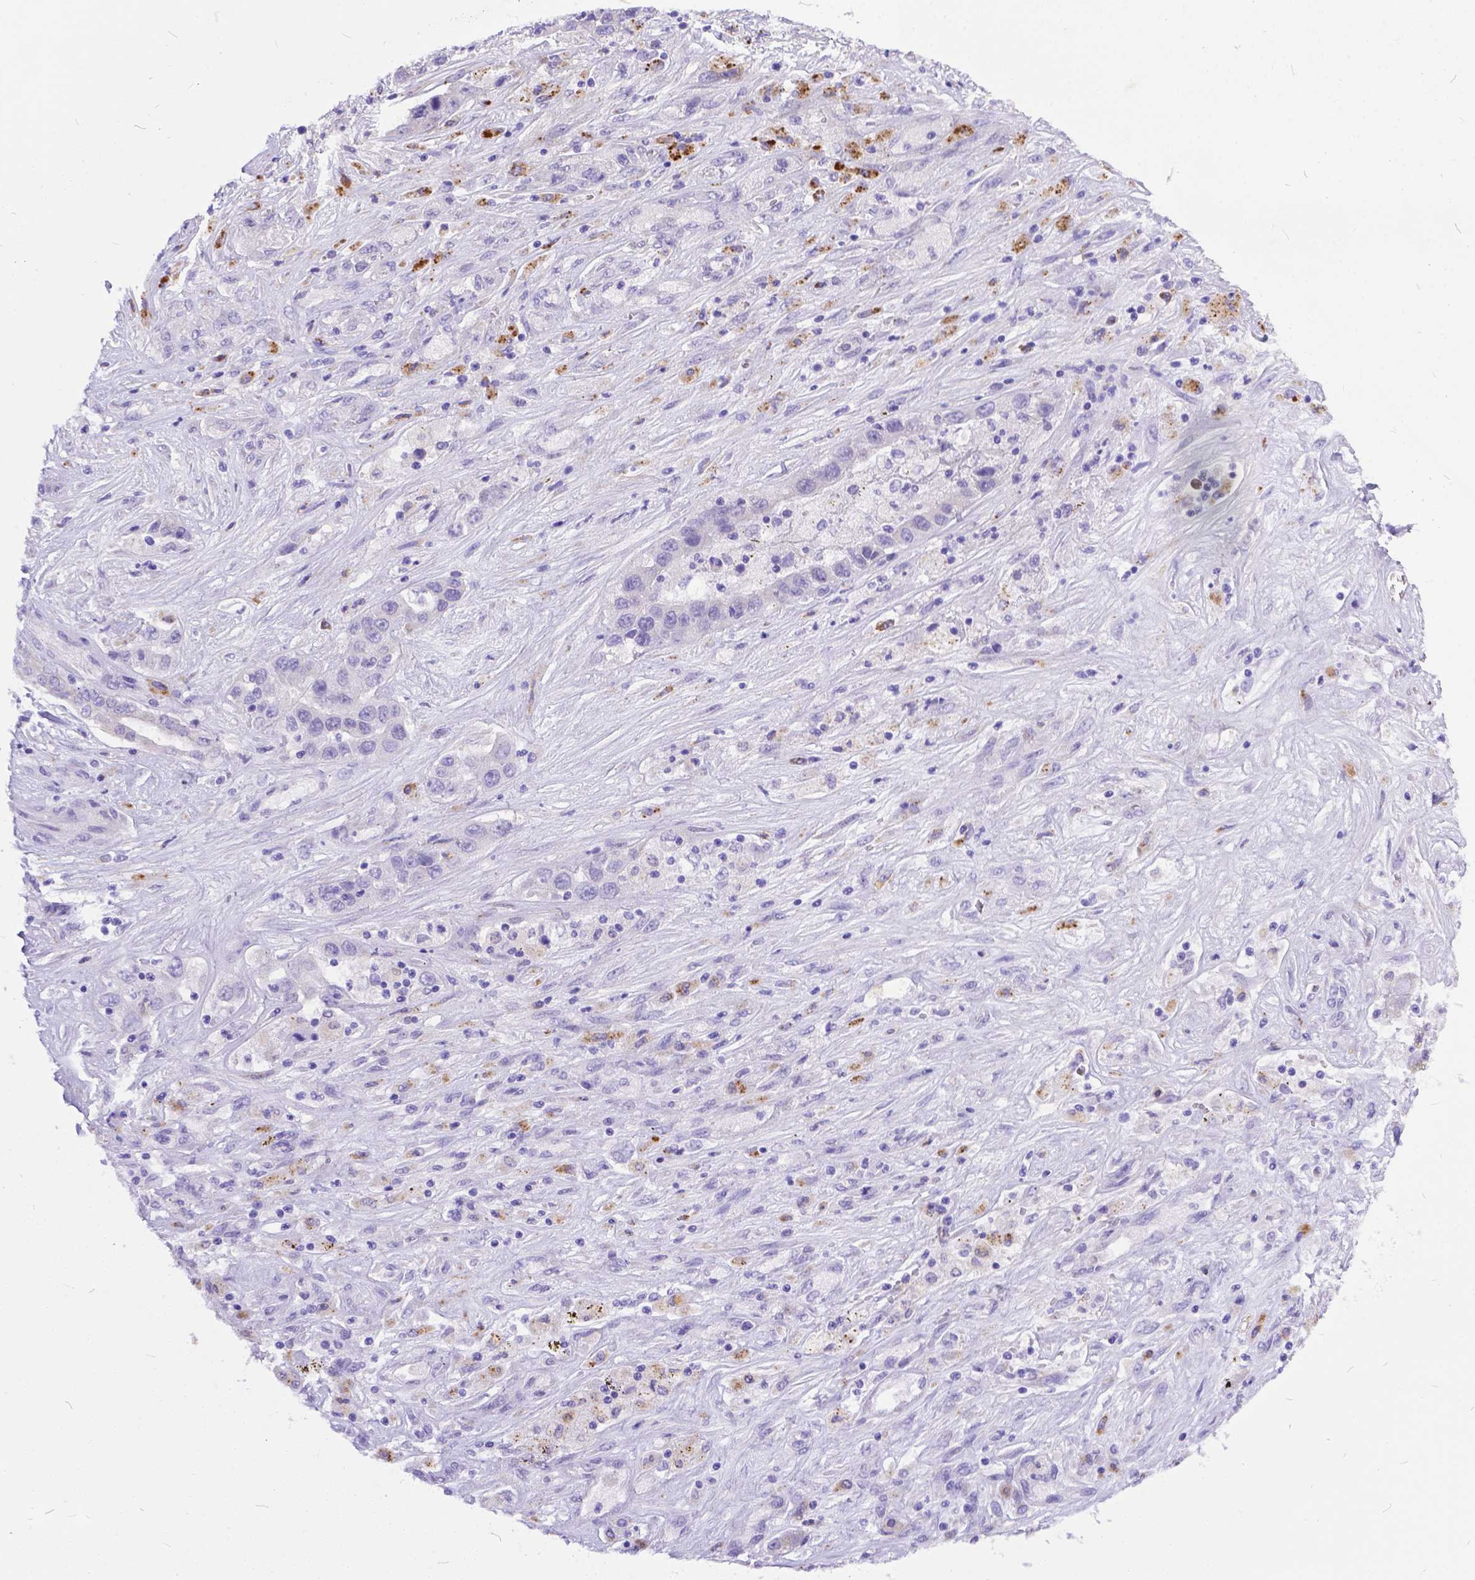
{"staining": {"intensity": "negative", "quantity": "none", "location": "none"}, "tissue": "liver cancer", "cell_type": "Tumor cells", "image_type": "cancer", "snomed": [{"axis": "morphology", "description": "Cholangiocarcinoma"}, {"axis": "topography", "description": "Liver"}], "caption": "Cholangiocarcinoma (liver) stained for a protein using immunohistochemistry demonstrates no expression tumor cells.", "gene": "DLEC1", "patient": {"sex": "female", "age": 52}}